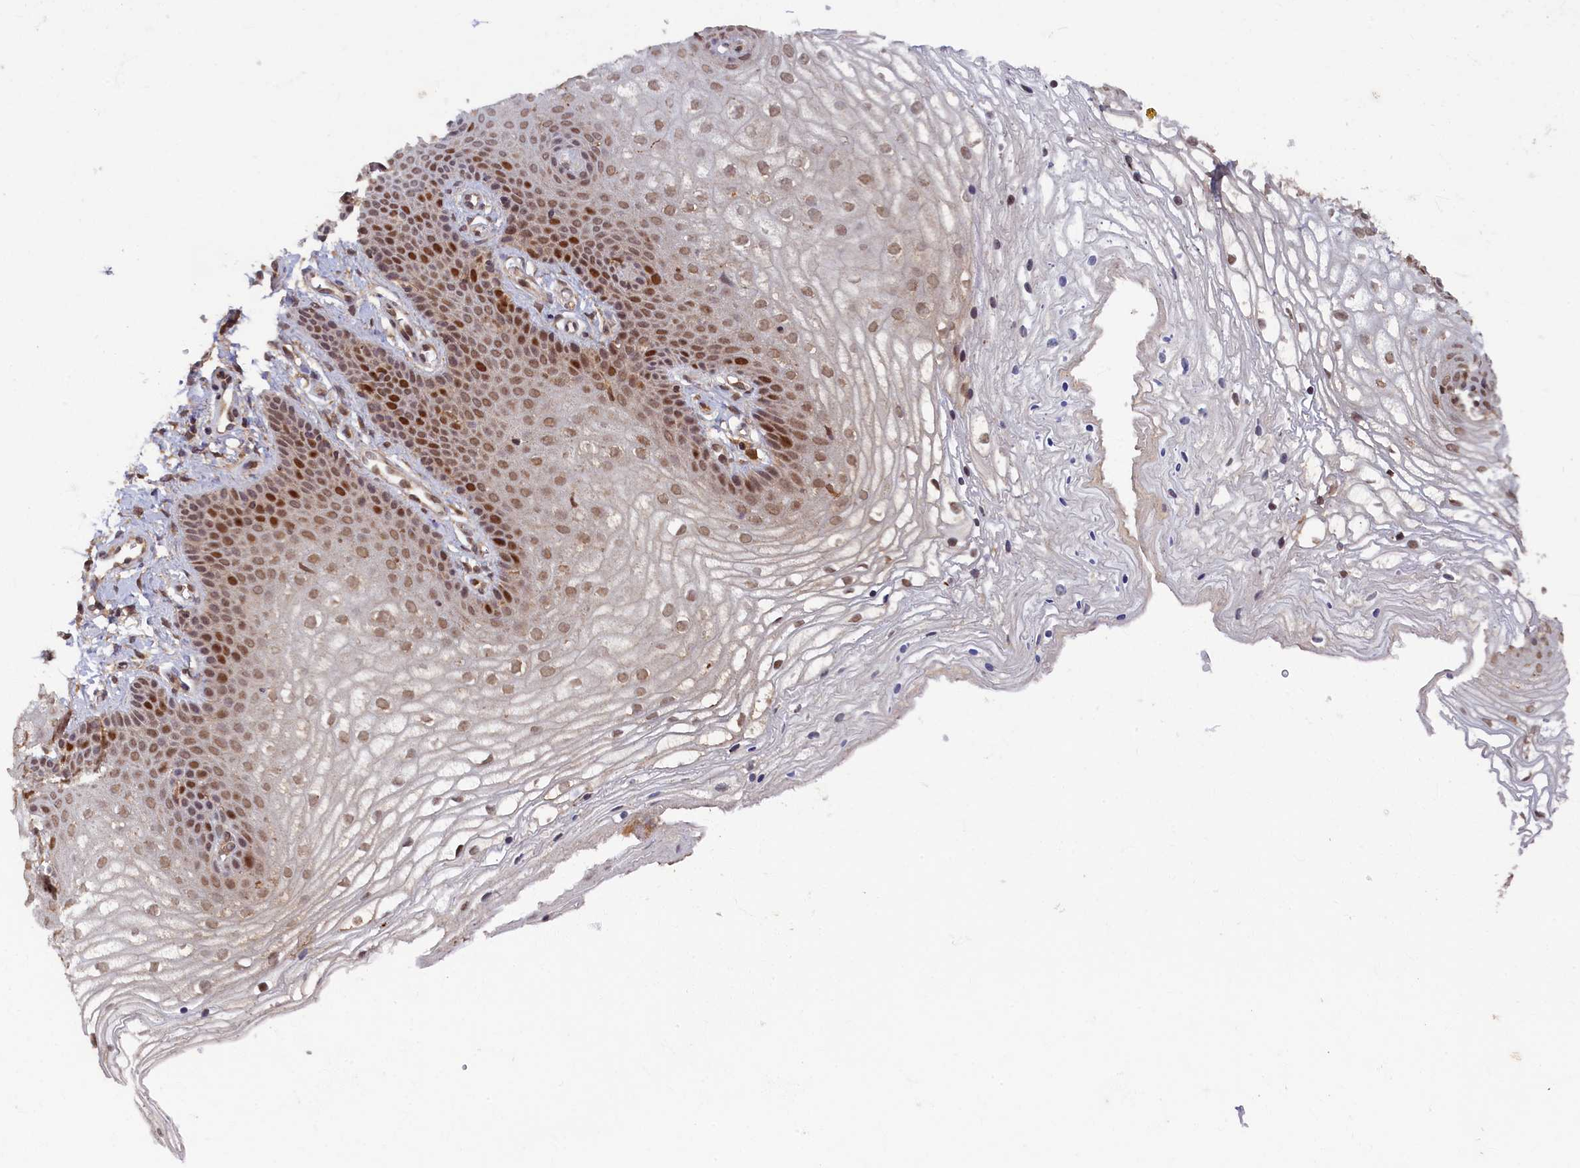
{"staining": {"intensity": "strong", "quantity": "25%-75%", "location": "nuclear"}, "tissue": "vagina", "cell_type": "Squamous epithelial cells", "image_type": "normal", "snomed": [{"axis": "morphology", "description": "Normal tissue, NOS"}, {"axis": "topography", "description": "Vagina"}], "caption": "There is high levels of strong nuclear expression in squamous epithelial cells of benign vagina, as demonstrated by immunohistochemical staining (brown color).", "gene": "BRCA1", "patient": {"sex": "female", "age": 68}}